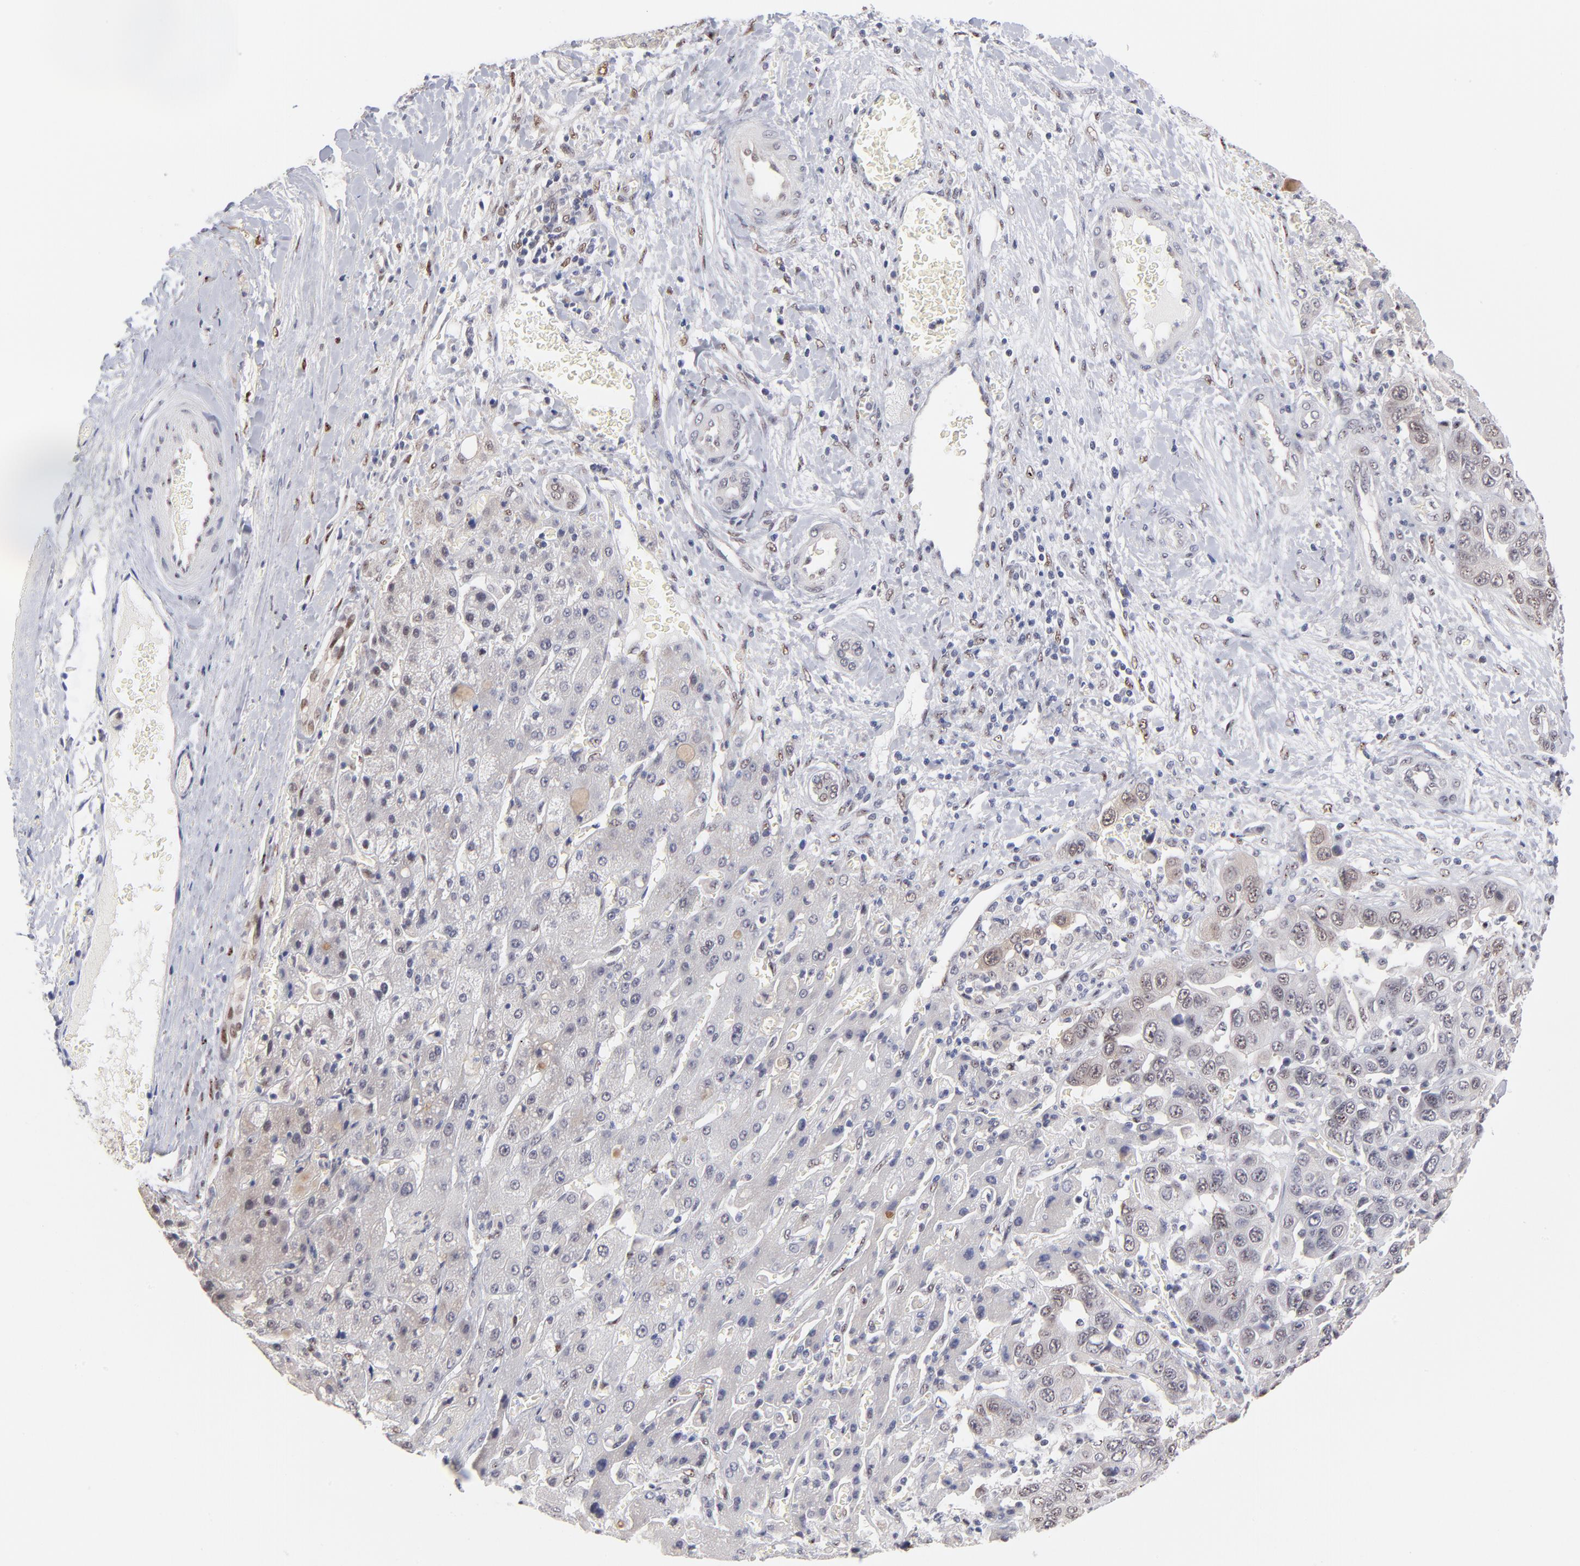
{"staining": {"intensity": "negative", "quantity": "none", "location": "none"}, "tissue": "liver cancer", "cell_type": "Tumor cells", "image_type": "cancer", "snomed": [{"axis": "morphology", "description": "Cholangiocarcinoma"}, {"axis": "topography", "description": "Liver"}], "caption": "A micrograph of human cholangiocarcinoma (liver) is negative for staining in tumor cells.", "gene": "STAT3", "patient": {"sex": "female", "age": 52}}